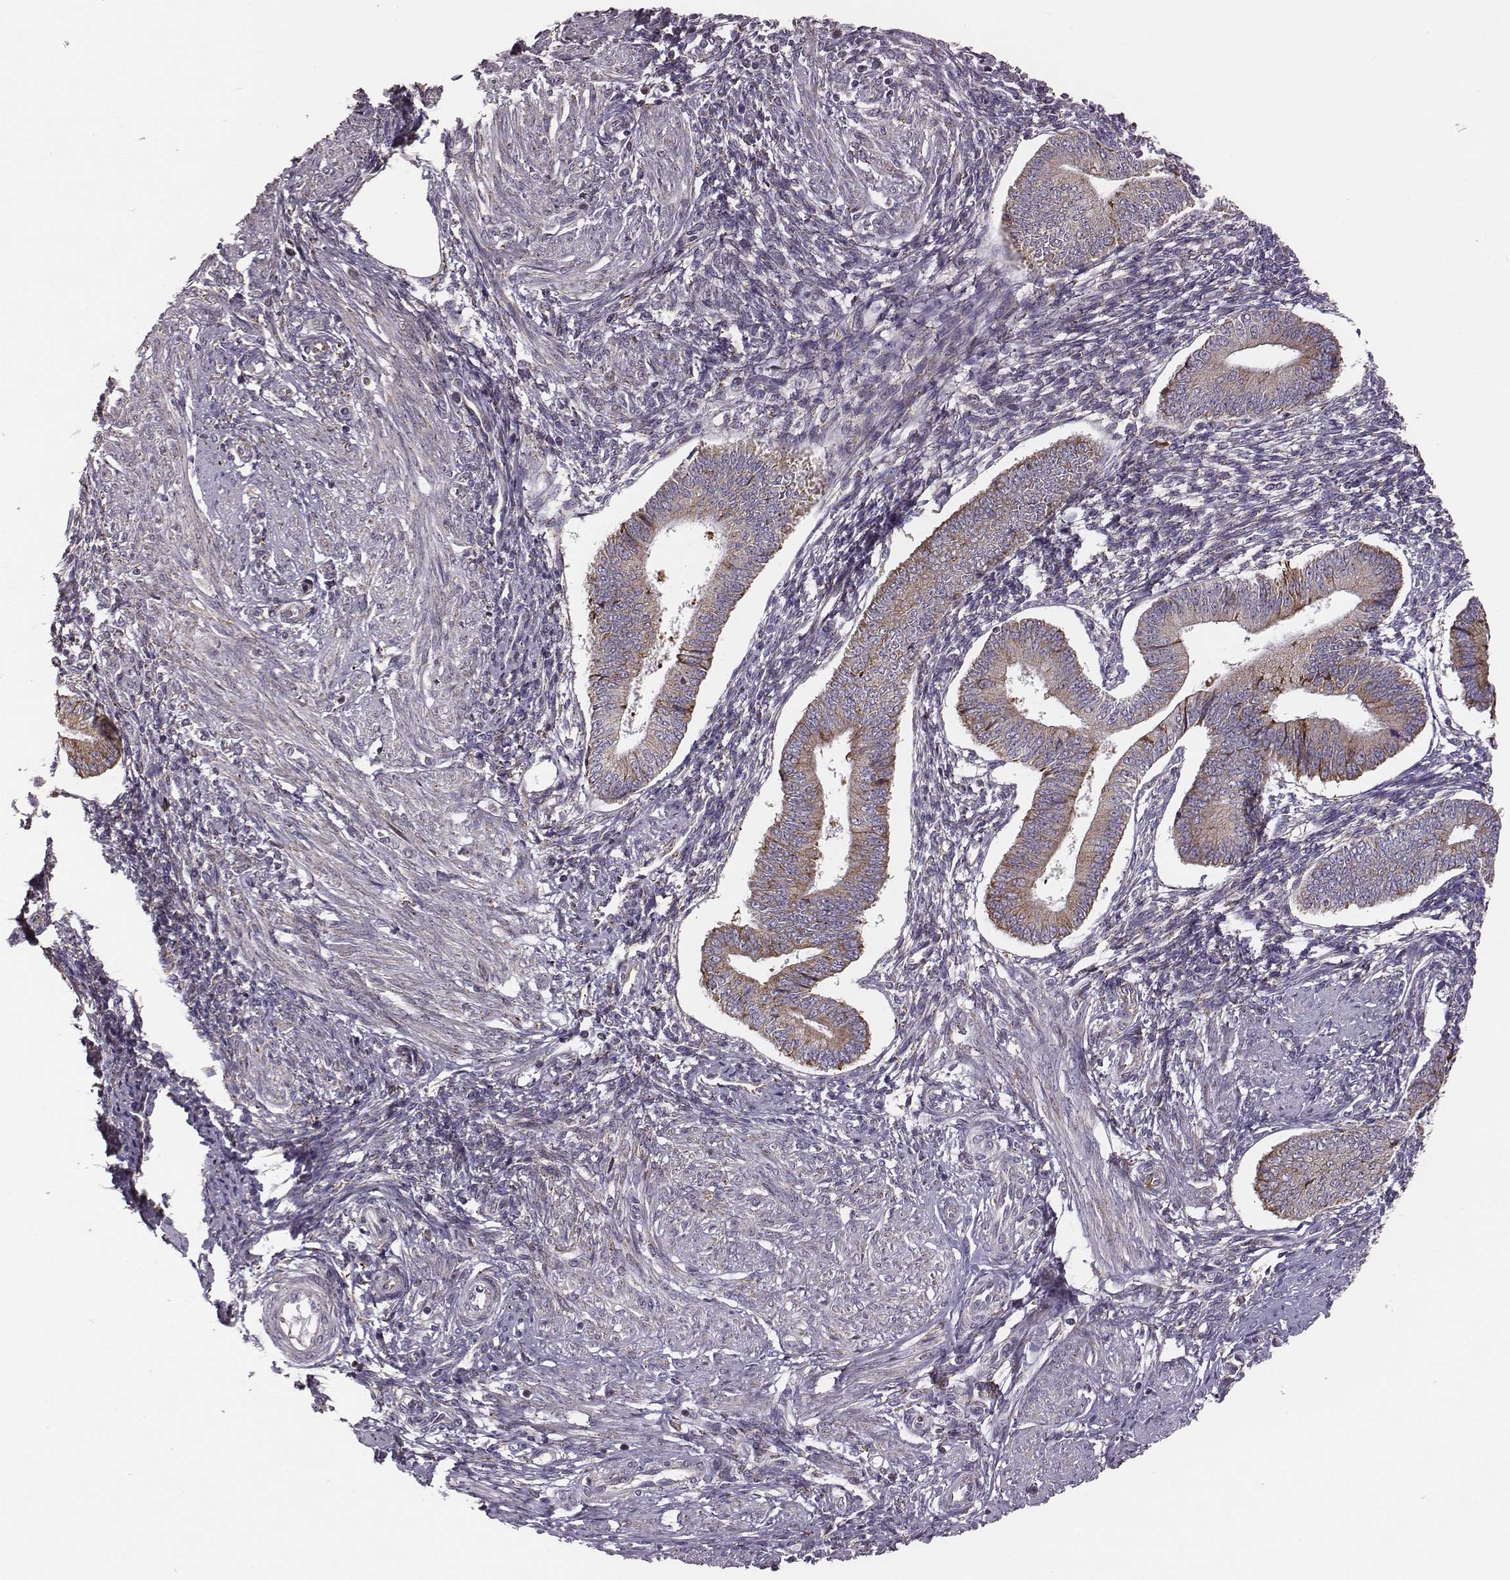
{"staining": {"intensity": "negative", "quantity": "none", "location": "none"}, "tissue": "endometrium", "cell_type": "Cells in endometrial stroma", "image_type": "normal", "snomed": [{"axis": "morphology", "description": "Normal tissue, NOS"}, {"axis": "topography", "description": "Endometrium"}], "caption": "IHC of benign human endometrium demonstrates no positivity in cells in endometrial stroma.", "gene": "SELENOI", "patient": {"sex": "female", "age": 42}}